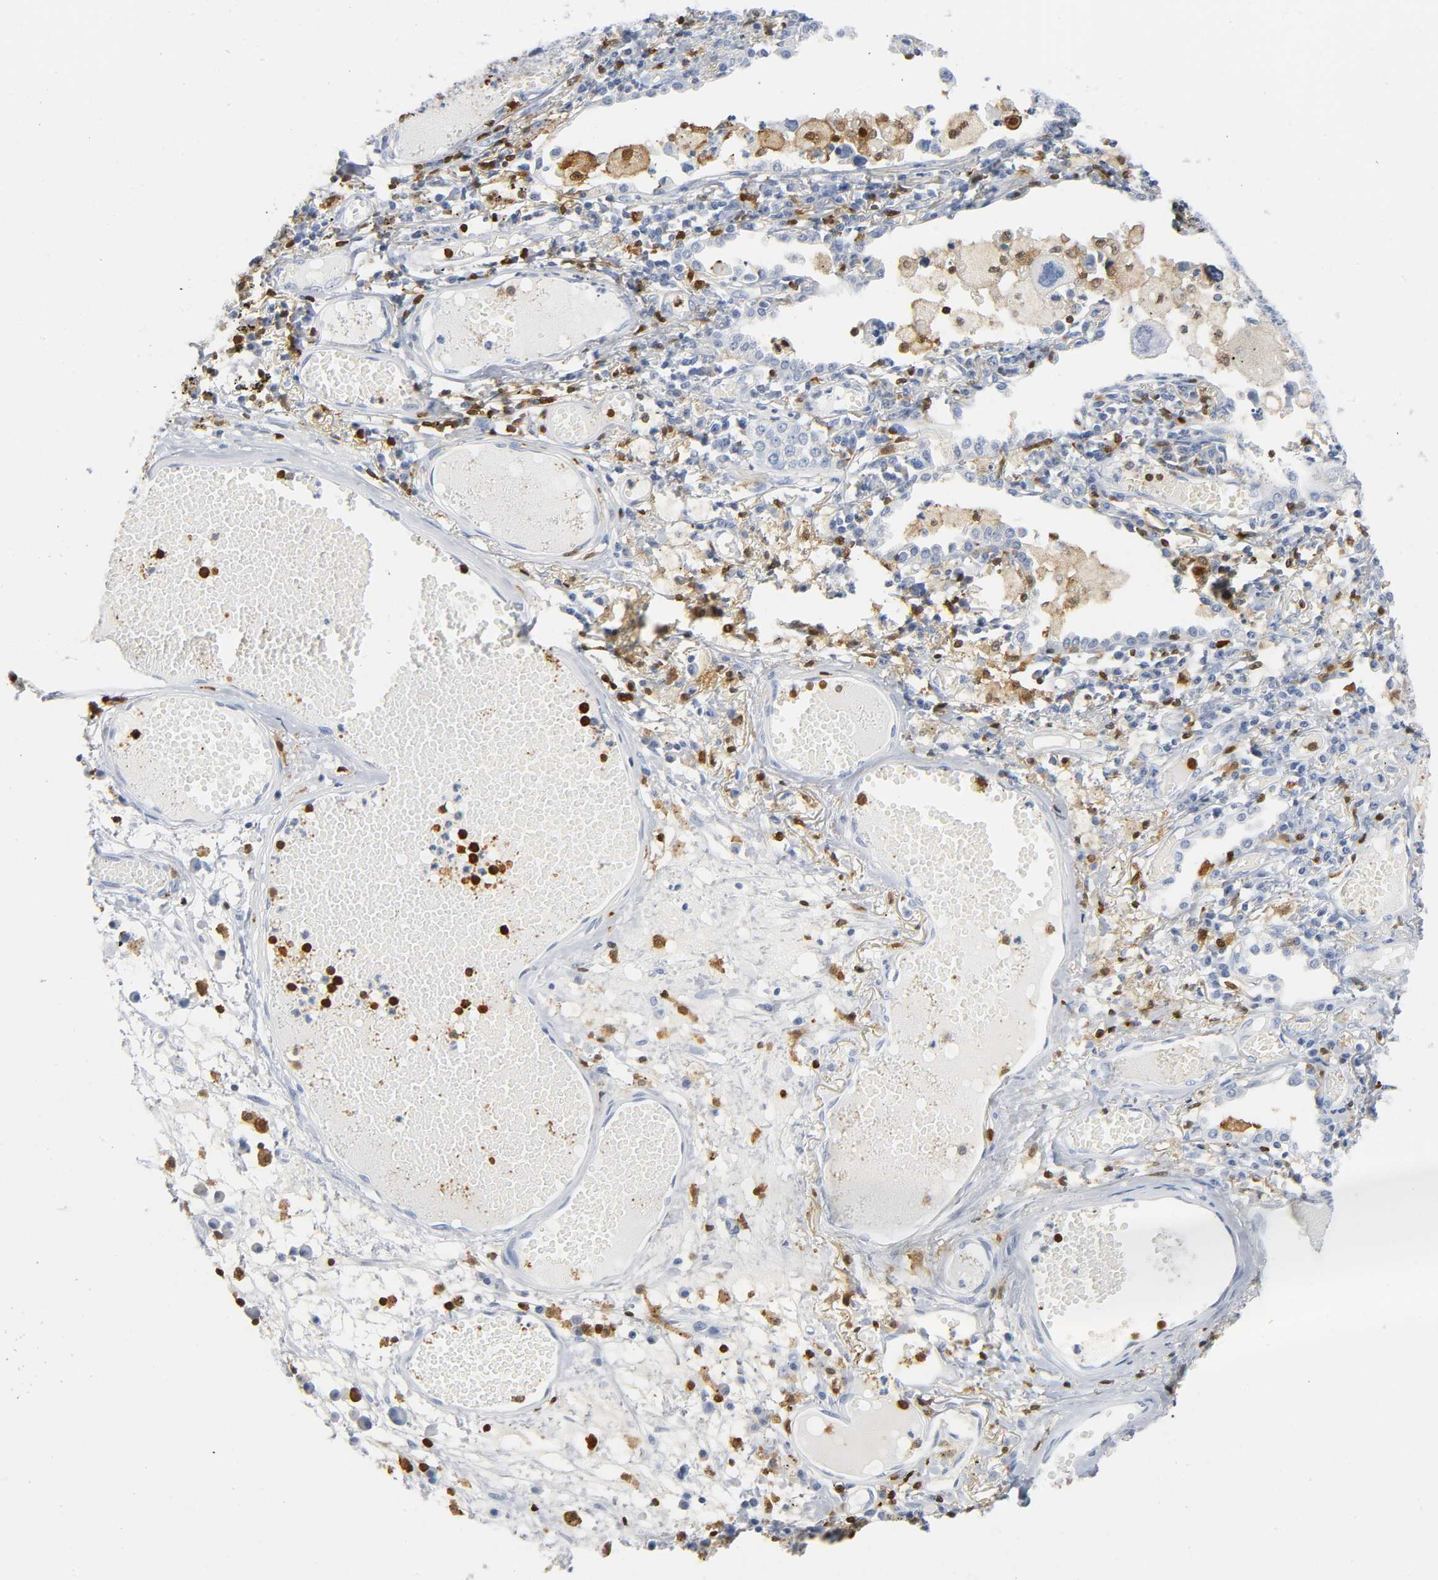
{"staining": {"intensity": "negative", "quantity": "none", "location": "none"}, "tissue": "lung cancer", "cell_type": "Tumor cells", "image_type": "cancer", "snomed": [{"axis": "morphology", "description": "Squamous cell carcinoma, NOS"}, {"axis": "topography", "description": "Lung"}], "caption": "There is no significant positivity in tumor cells of lung squamous cell carcinoma. (DAB (3,3'-diaminobenzidine) immunohistochemistry (IHC) with hematoxylin counter stain).", "gene": "DOK2", "patient": {"sex": "male", "age": 71}}